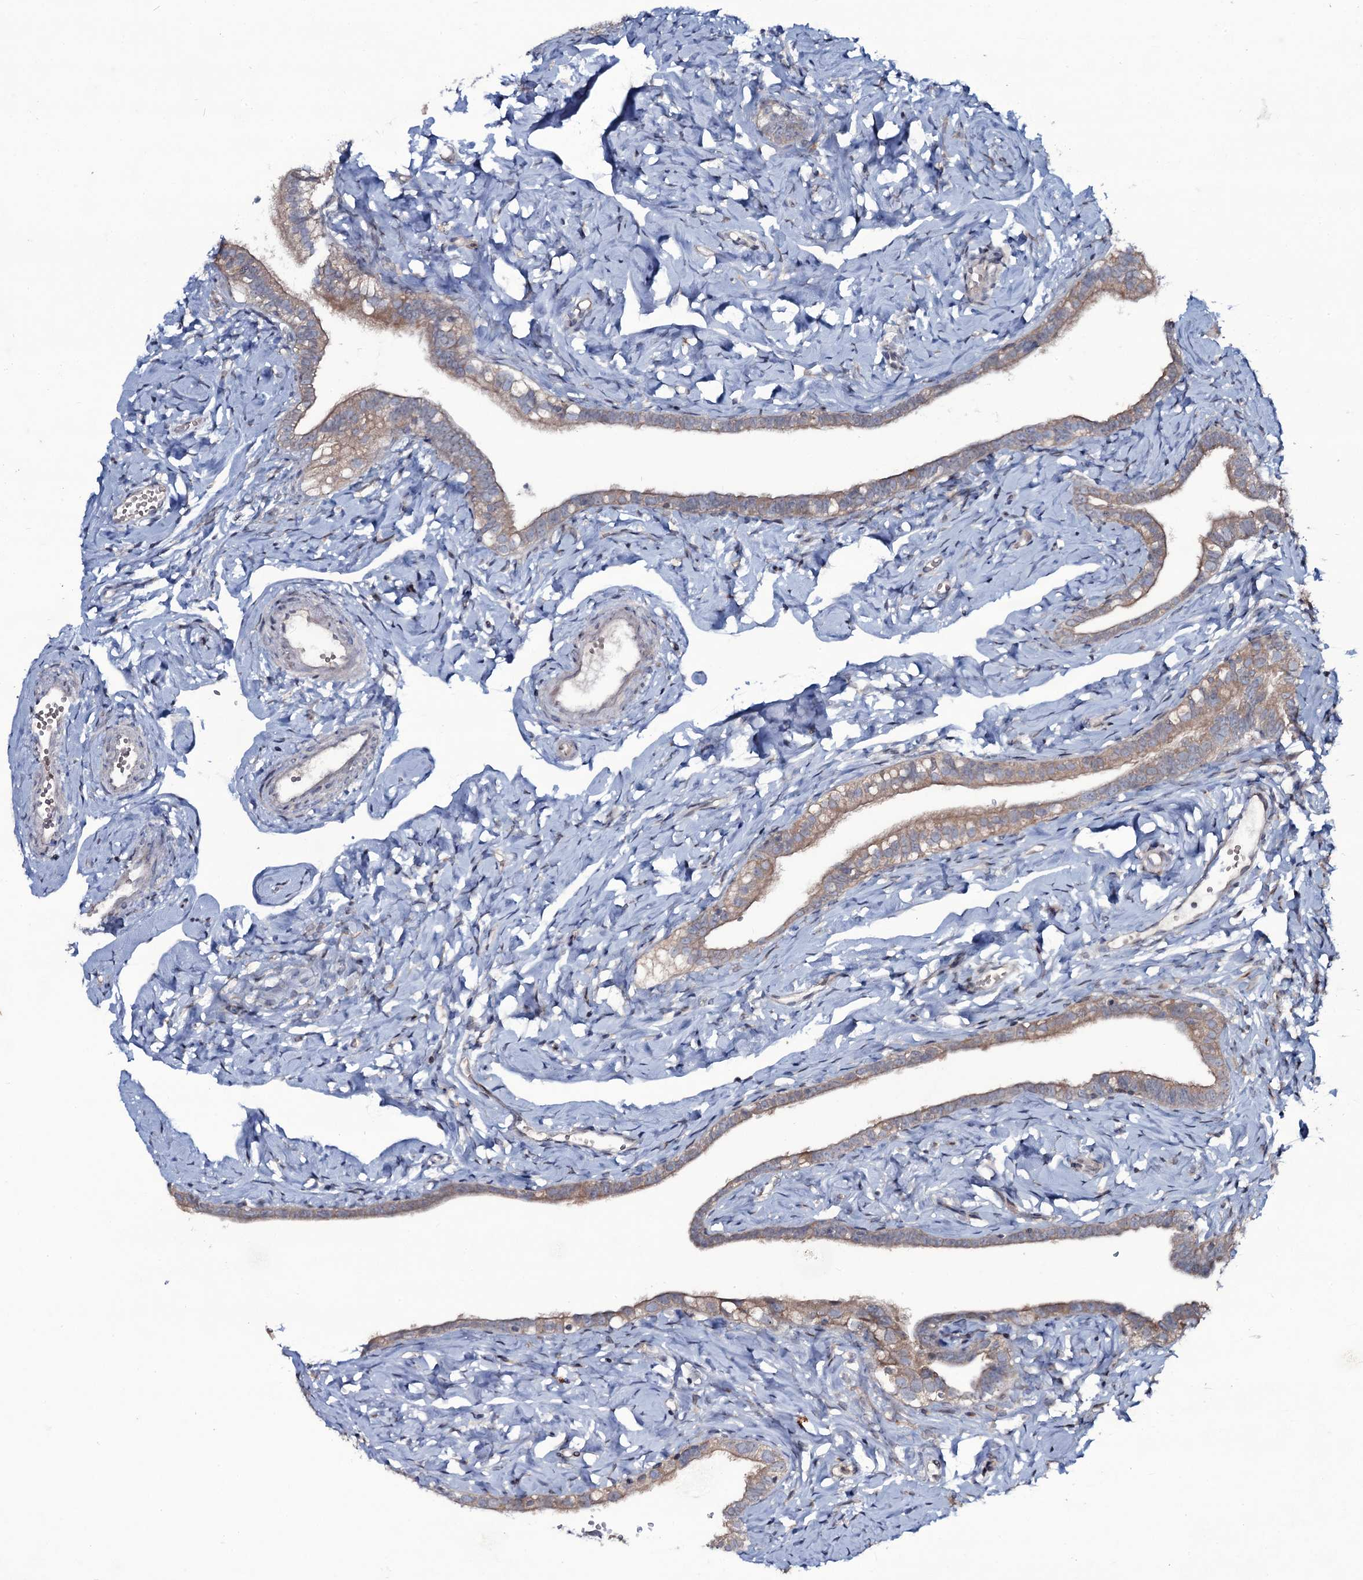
{"staining": {"intensity": "weak", "quantity": ">75%", "location": "cytoplasmic/membranous"}, "tissue": "fallopian tube", "cell_type": "Glandular cells", "image_type": "normal", "snomed": [{"axis": "morphology", "description": "Normal tissue, NOS"}, {"axis": "topography", "description": "Fallopian tube"}], "caption": "Human fallopian tube stained with a brown dye displays weak cytoplasmic/membranous positive positivity in approximately >75% of glandular cells.", "gene": "SNAP23", "patient": {"sex": "female", "age": 66}}